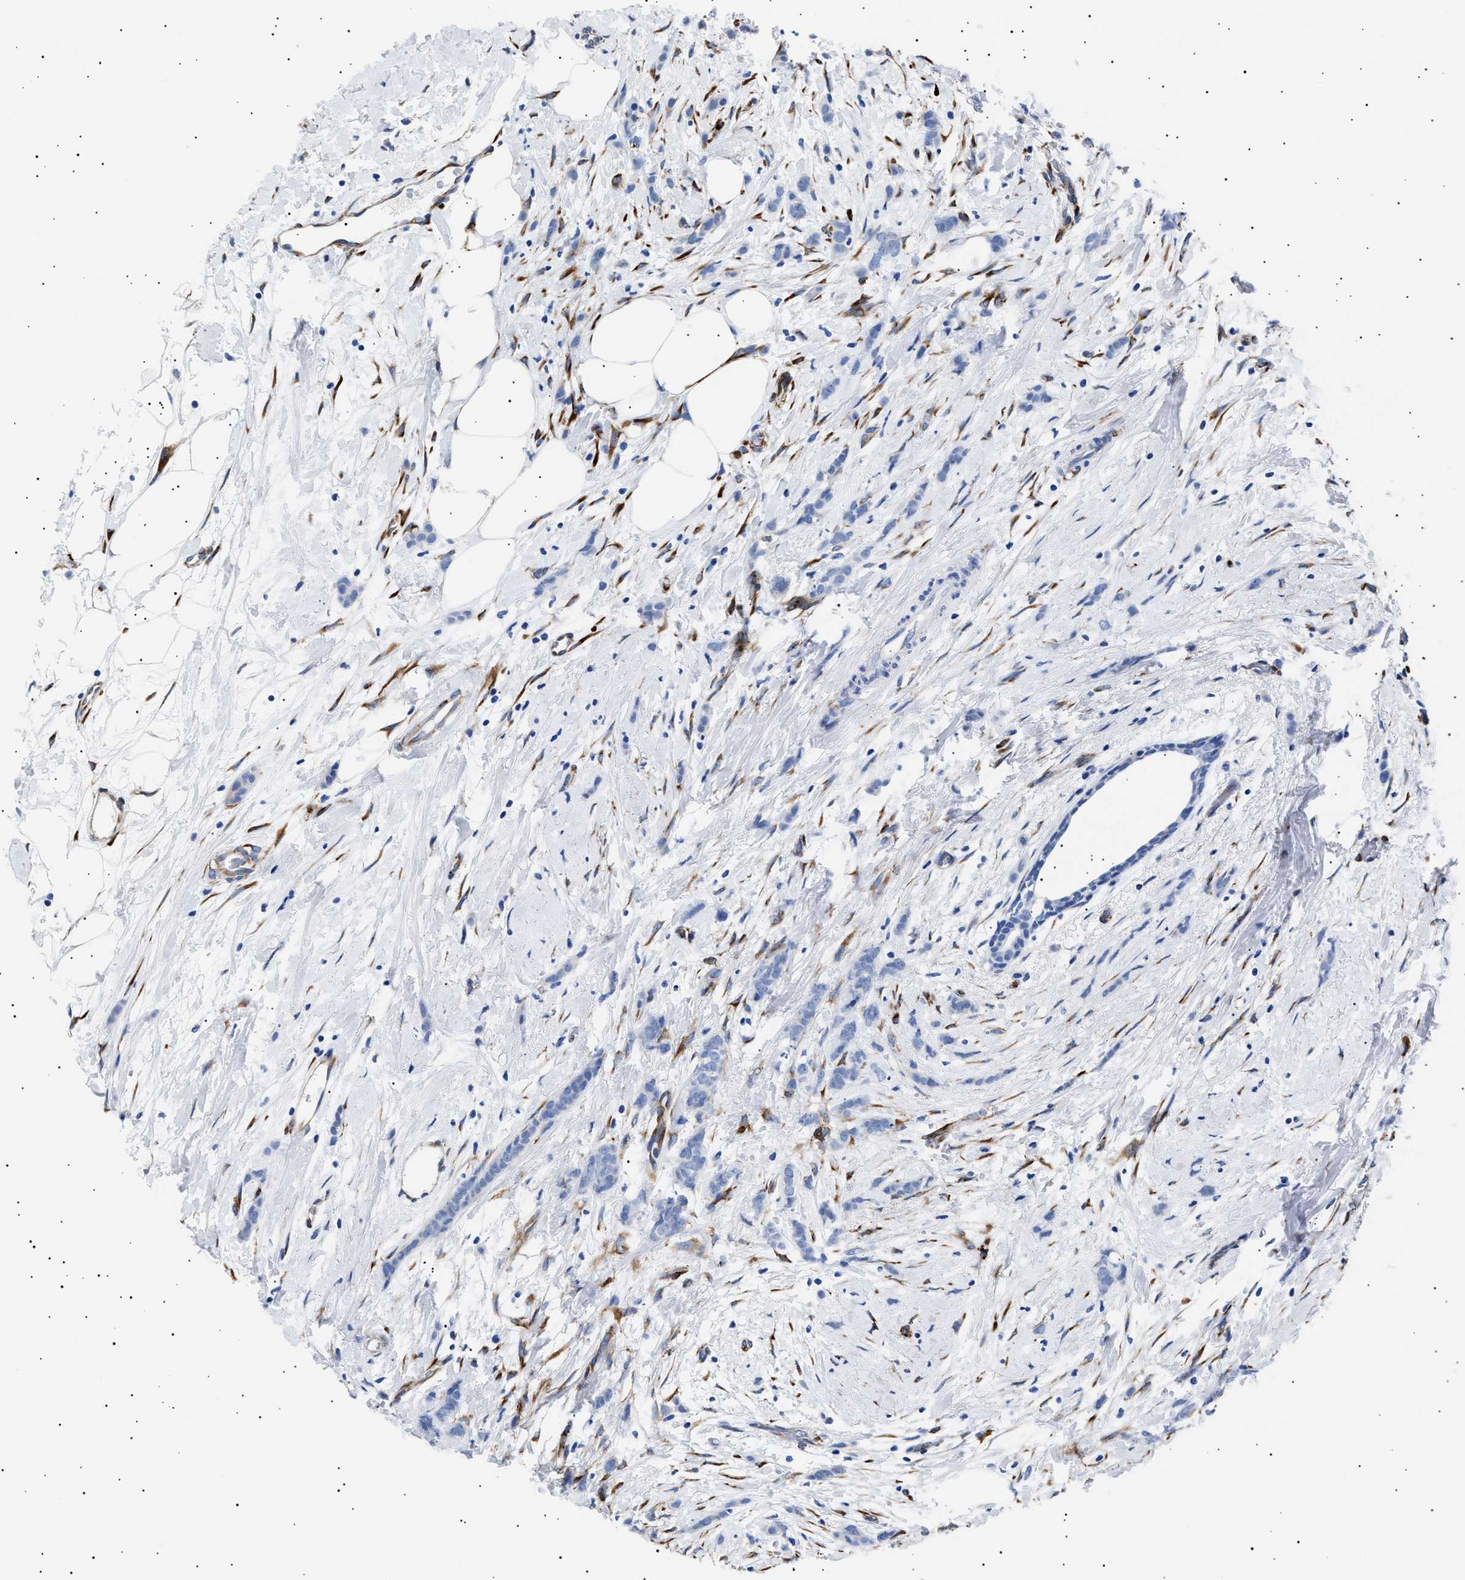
{"staining": {"intensity": "negative", "quantity": "none", "location": "none"}, "tissue": "breast cancer", "cell_type": "Tumor cells", "image_type": "cancer", "snomed": [{"axis": "morphology", "description": "Lobular carcinoma, in situ"}, {"axis": "morphology", "description": "Lobular carcinoma"}, {"axis": "topography", "description": "Breast"}], "caption": "High magnification brightfield microscopy of breast cancer stained with DAB (brown) and counterstained with hematoxylin (blue): tumor cells show no significant positivity.", "gene": "HEMGN", "patient": {"sex": "female", "age": 41}}